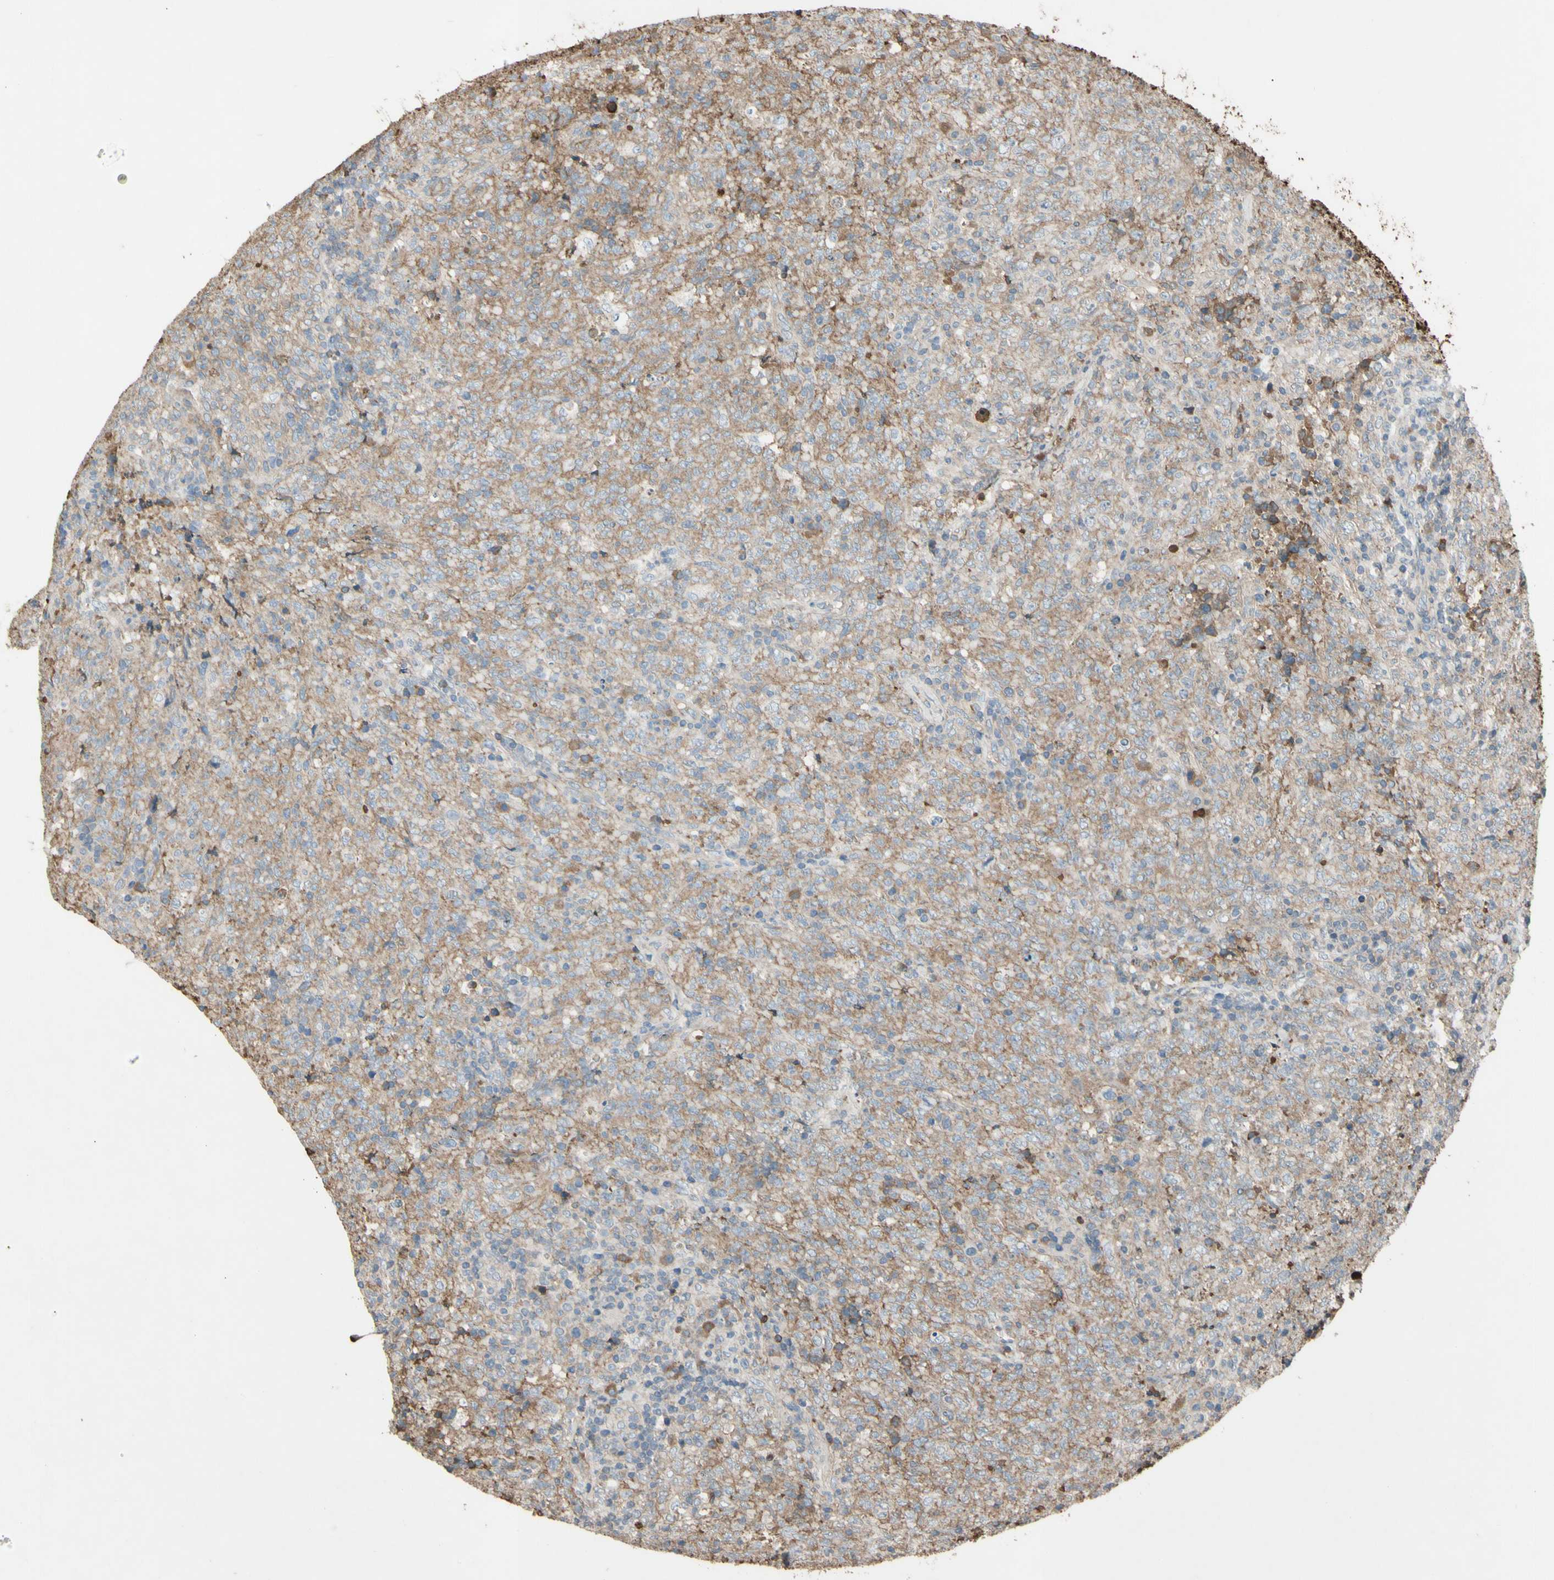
{"staining": {"intensity": "moderate", "quantity": "25%-75%", "location": "cytoplasmic/membranous"}, "tissue": "lymphoma", "cell_type": "Tumor cells", "image_type": "cancer", "snomed": [{"axis": "morphology", "description": "Malignant lymphoma, non-Hodgkin's type, High grade"}, {"axis": "topography", "description": "Tonsil"}], "caption": "Immunohistochemical staining of lymphoma displays medium levels of moderate cytoplasmic/membranous protein expression in approximately 25%-75% of tumor cells. Immunohistochemistry stains the protein in brown and the nuclei are stained blue.", "gene": "TIMP2", "patient": {"sex": "female", "age": 36}}